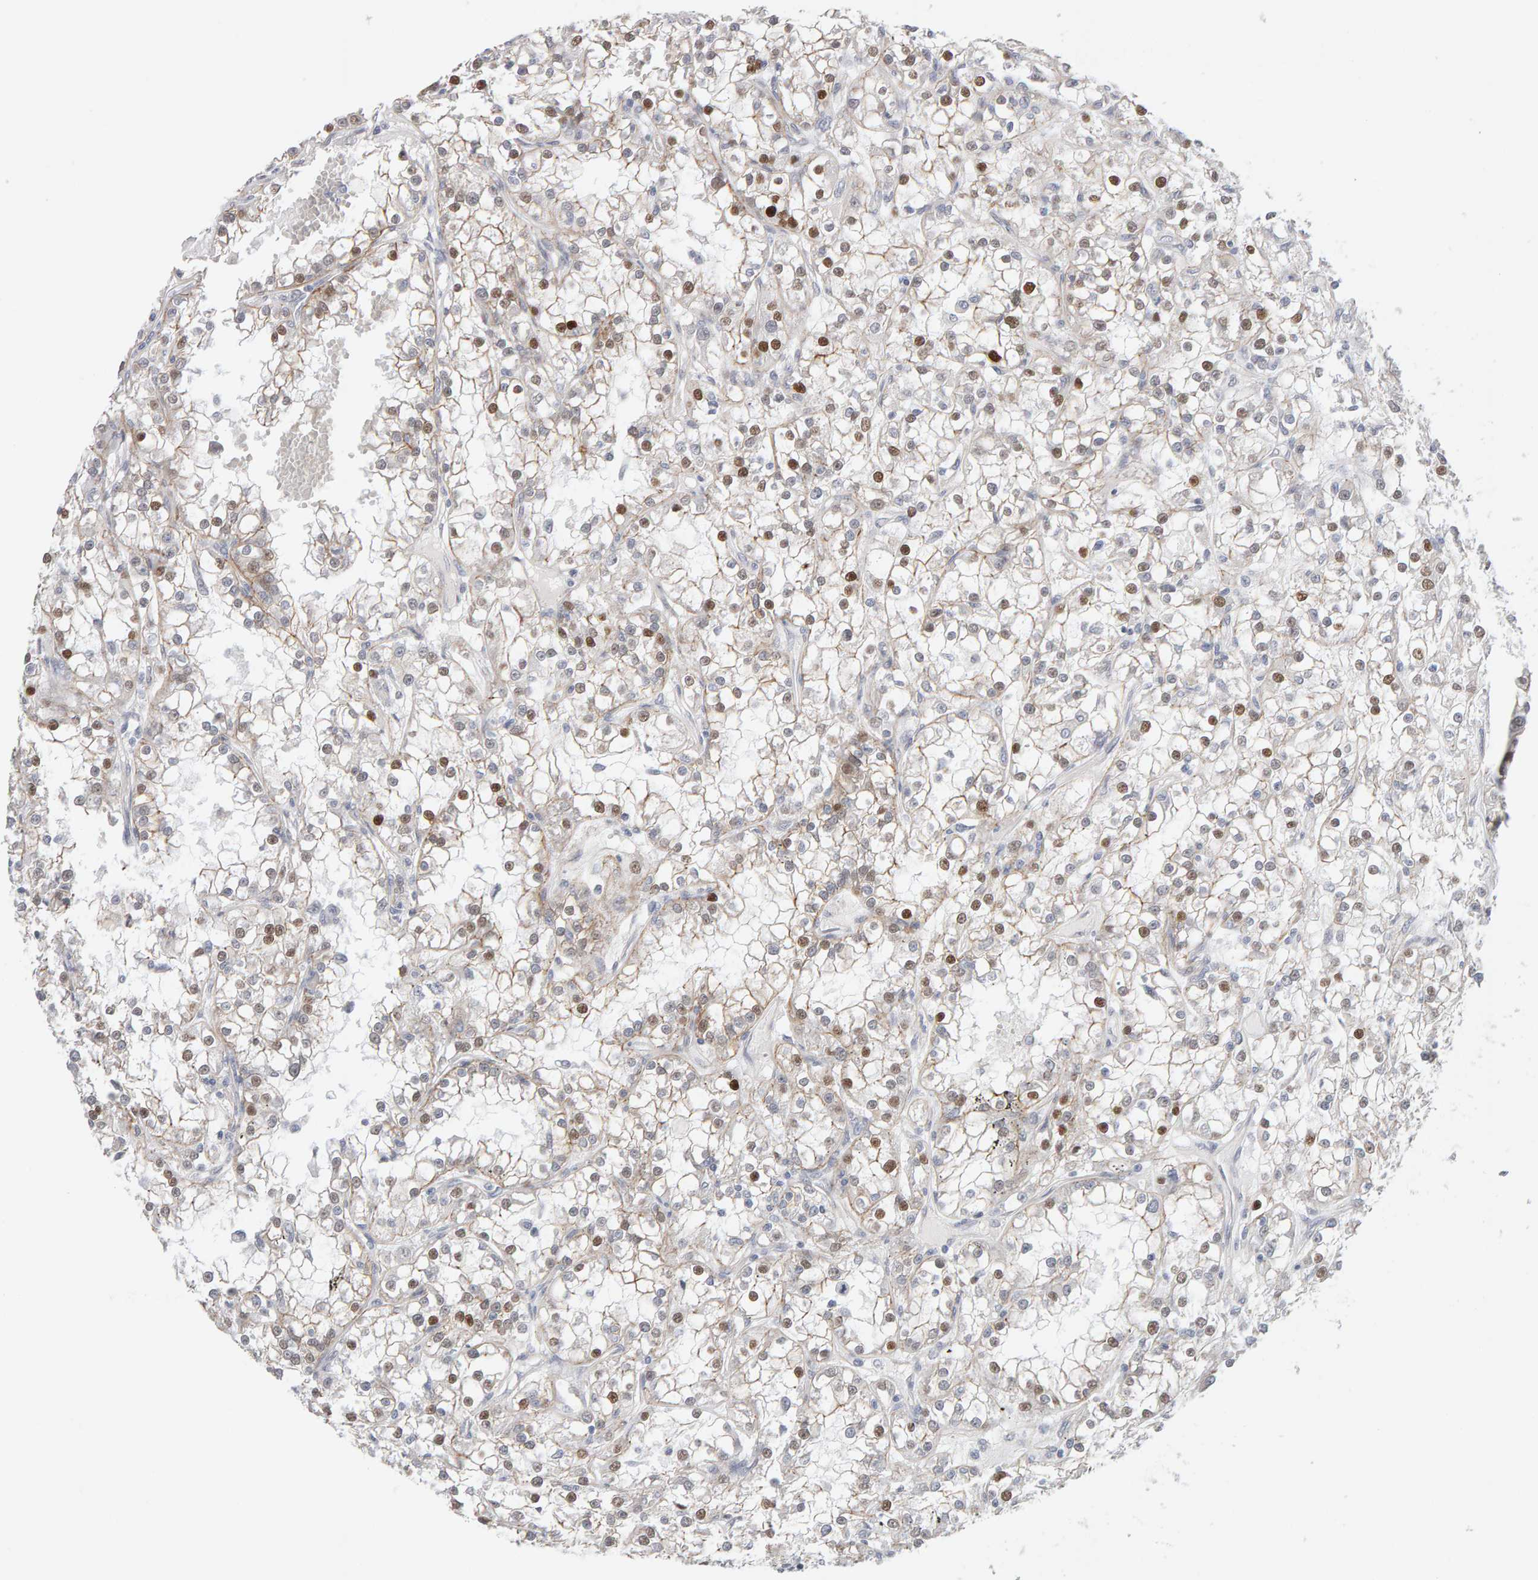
{"staining": {"intensity": "moderate", "quantity": ">75%", "location": "nuclear"}, "tissue": "renal cancer", "cell_type": "Tumor cells", "image_type": "cancer", "snomed": [{"axis": "morphology", "description": "Adenocarcinoma, NOS"}, {"axis": "topography", "description": "Kidney"}], "caption": "A photomicrograph of human renal adenocarcinoma stained for a protein displays moderate nuclear brown staining in tumor cells. The protein of interest is shown in brown color, while the nuclei are stained blue.", "gene": "HNF4A", "patient": {"sex": "female", "age": 52}}